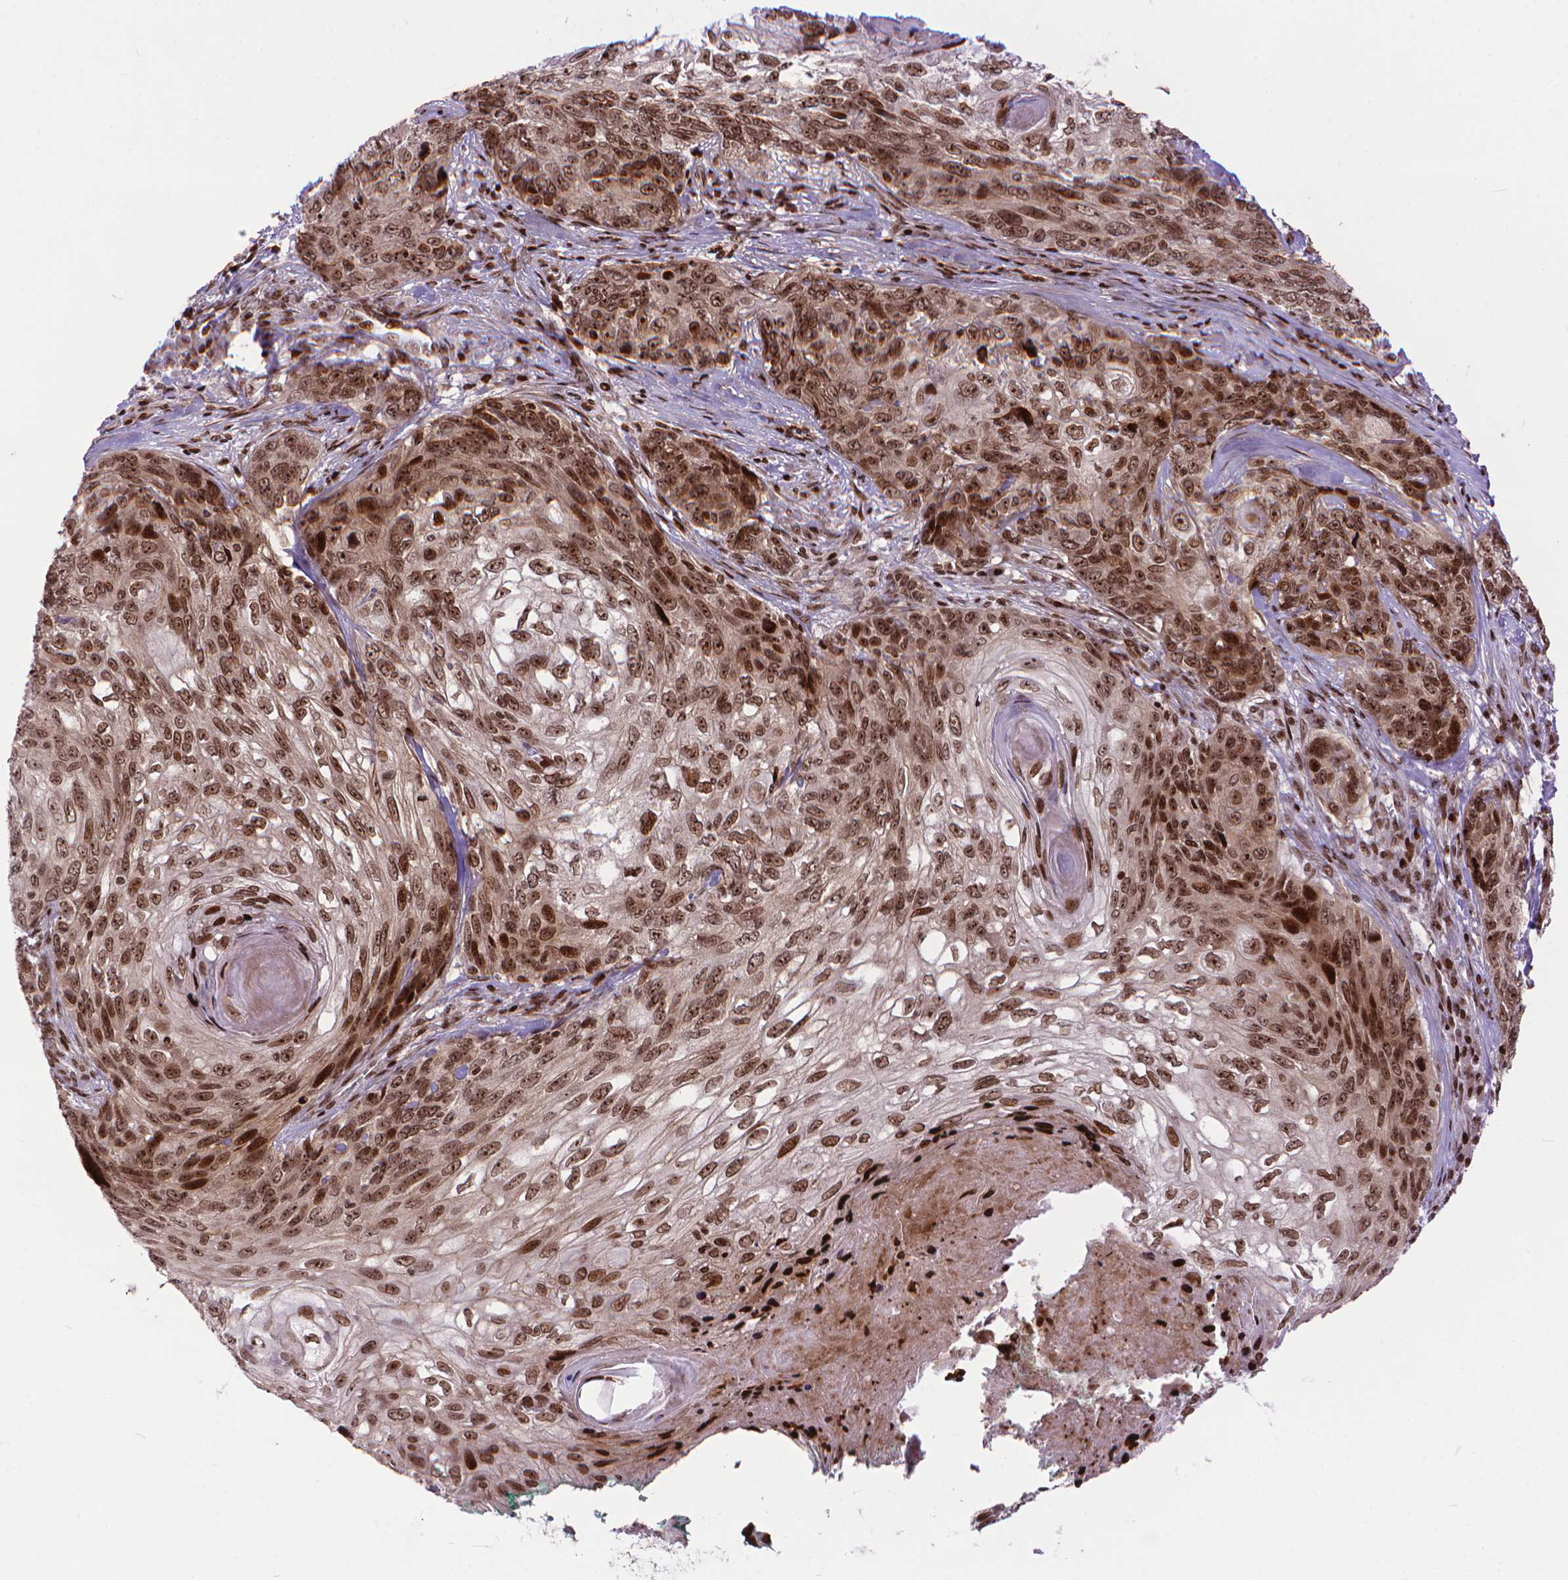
{"staining": {"intensity": "moderate", "quantity": ">75%", "location": "nuclear"}, "tissue": "skin cancer", "cell_type": "Tumor cells", "image_type": "cancer", "snomed": [{"axis": "morphology", "description": "Squamous cell carcinoma, NOS"}, {"axis": "topography", "description": "Skin"}], "caption": "Immunohistochemistry (IHC) image of skin squamous cell carcinoma stained for a protein (brown), which reveals medium levels of moderate nuclear staining in approximately >75% of tumor cells.", "gene": "AMER1", "patient": {"sex": "male", "age": 92}}